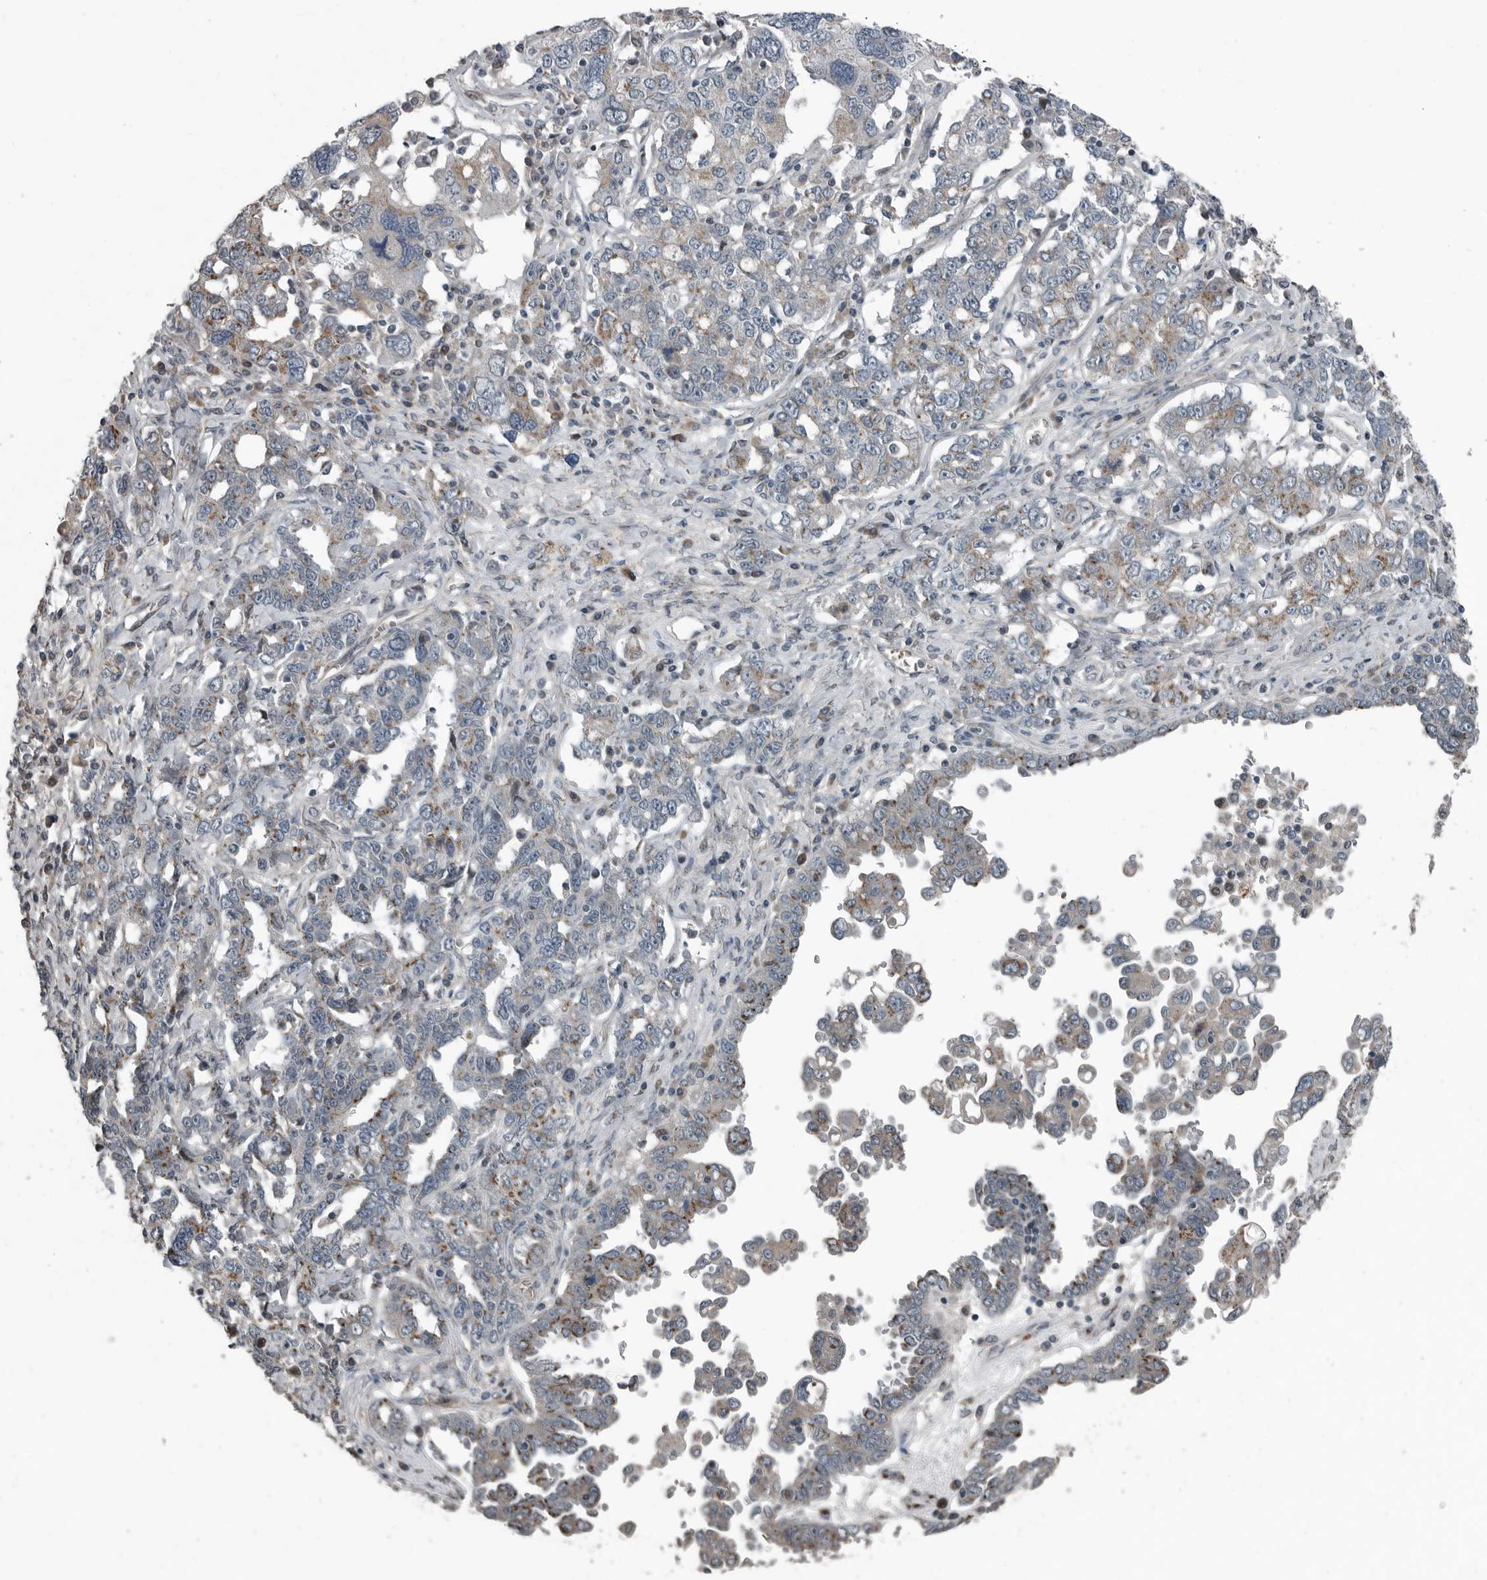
{"staining": {"intensity": "moderate", "quantity": "25%-75%", "location": "cytoplasmic/membranous"}, "tissue": "ovarian cancer", "cell_type": "Tumor cells", "image_type": "cancer", "snomed": [{"axis": "morphology", "description": "Carcinoma, endometroid"}, {"axis": "topography", "description": "Ovary"}], "caption": "Protein staining by immunohistochemistry reveals moderate cytoplasmic/membranous expression in about 25%-75% of tumor cells in ovarian endometroid carcinoma.", "gene": "ZNF345", "patient": {"sex": "female", "age": 62}}